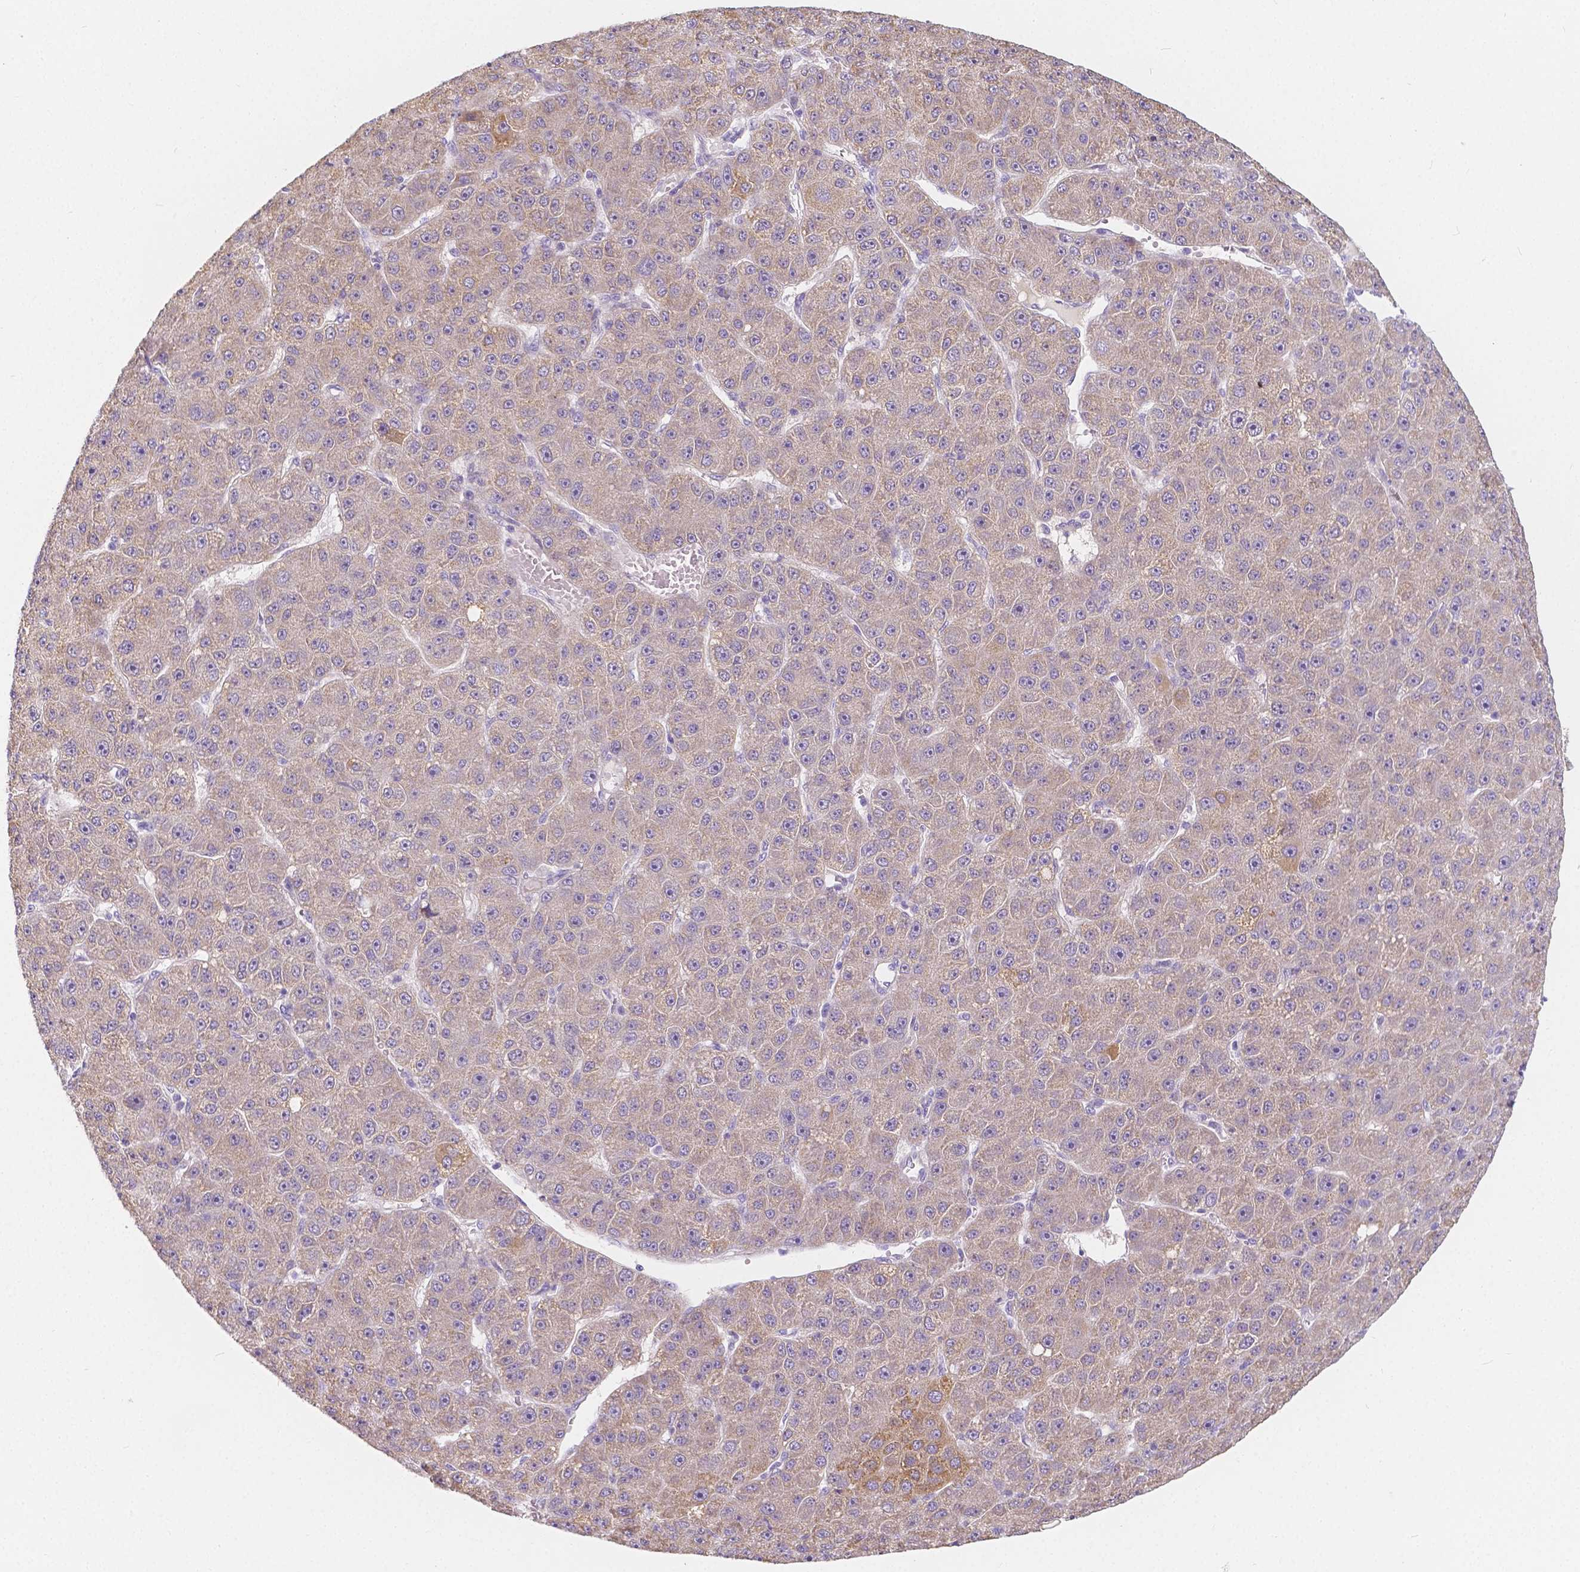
{"staining": {"intensity": "weak", "quantity": "<25%", "location": "cytoplasmic/membranous"}, "tissue": "liver cancer", "cell_type": "Tumor cells", "image_type": "cancer", "snomed": [{"axis": "morphology", "description": "Carcinoma, Hepatocellular, NOS"}, {"axis": "topography", "description": "Liver"}], "caption": "Photomicrograph shows no significant protein staining in tumor cells of liver hepatocellular carcinoma.", "gene": "RNF186", "patient": {"sex": "male", "age": 67}}